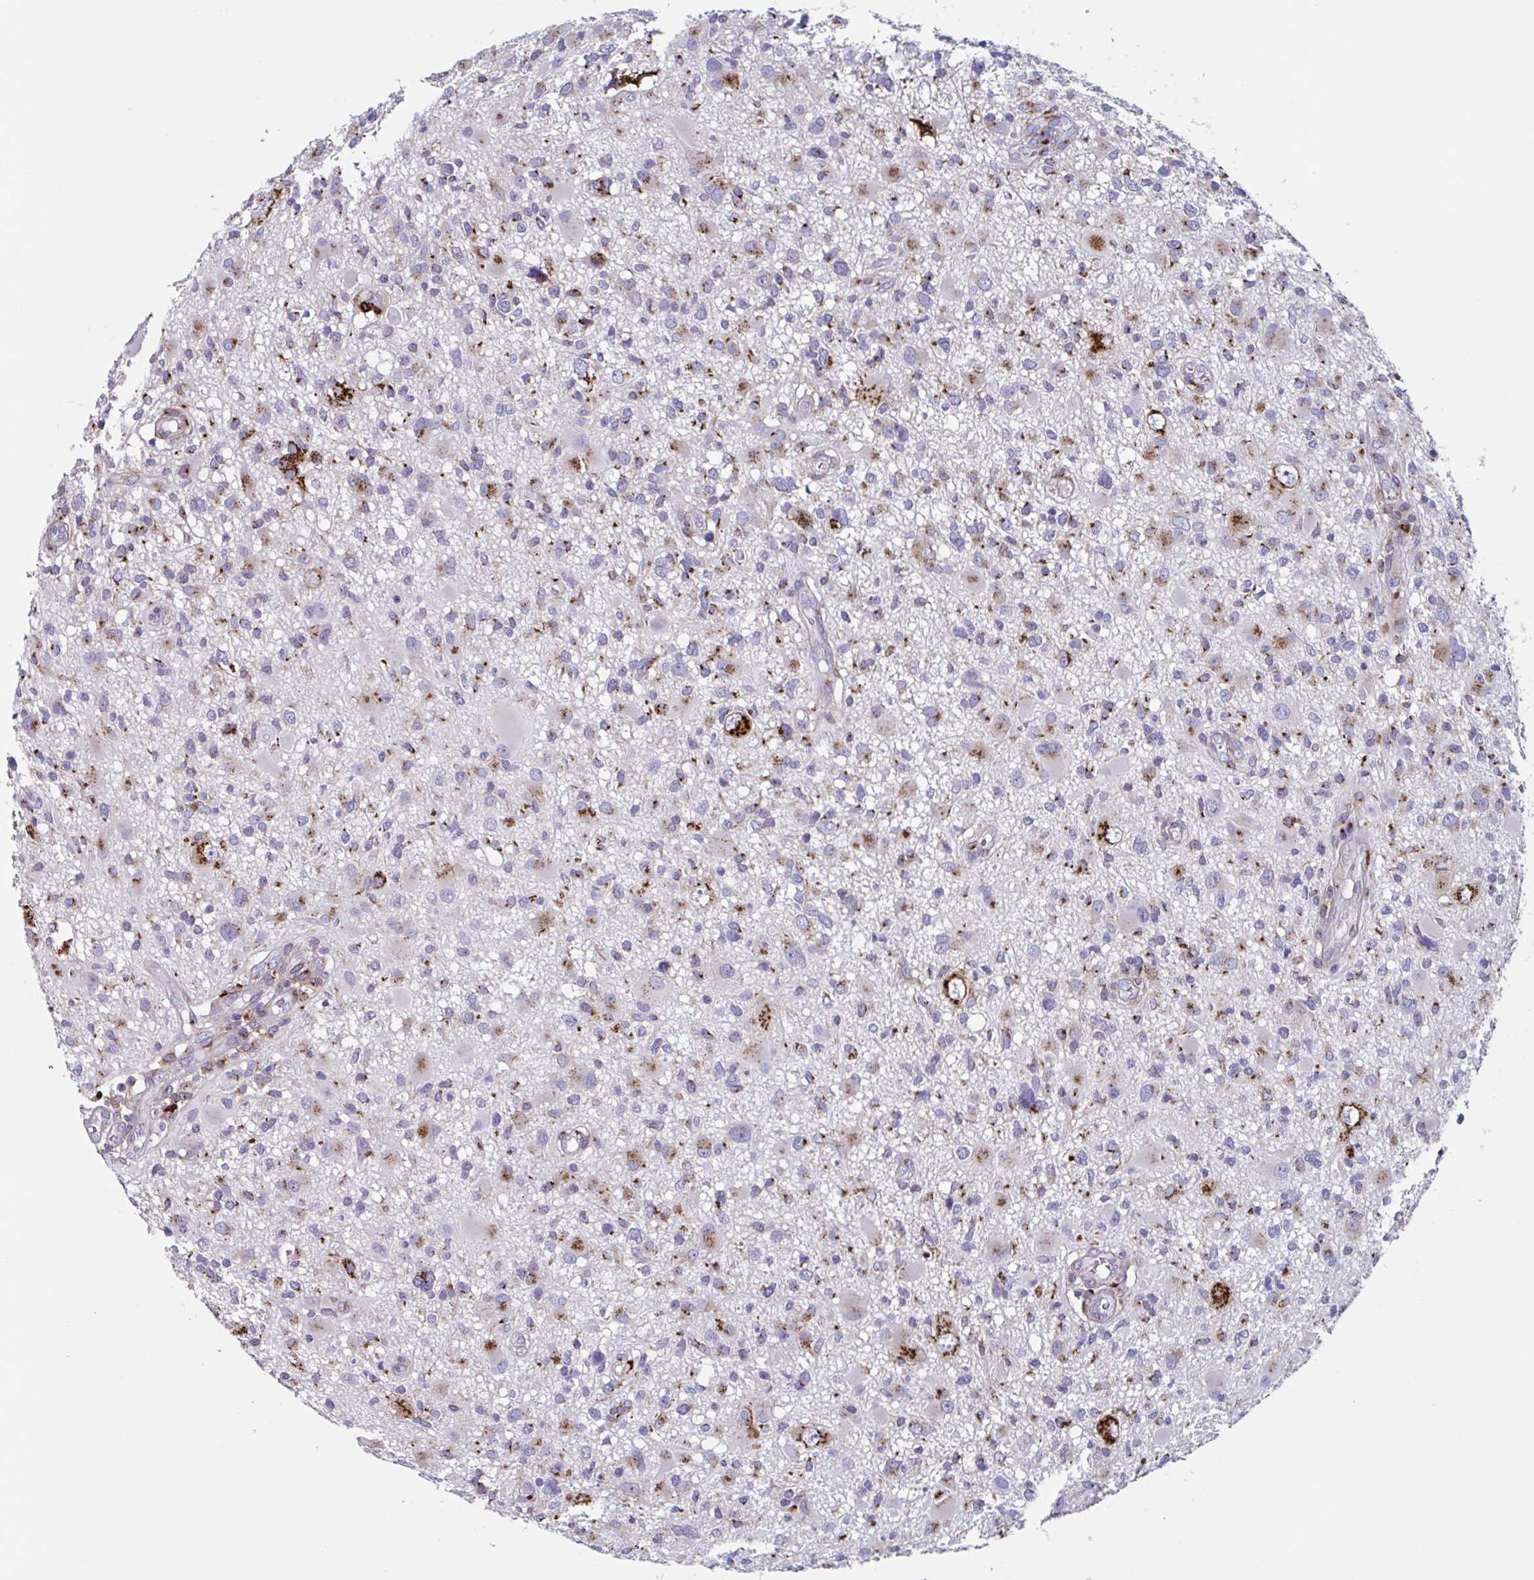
{"staining": {"intensity": "moderate", "quantity": "25%-75%", "location": "cytoplasmic/membranous"}, "tissue": "glioma", "cell_type": "Tumor cells", "image_type": "cancer", "snomed": [{"axis": "morphology", "description": "Glioma, malignant, High grade"}, {"axis": "topography", "description": "Brain"}], "caption": "Moderate cytoplasmic/membranous staining for a protein is appreciated in about 25%-75% of tumor cells of glioma using IHC.", "gene": "RFK", "patient": {"sex": "male", "age": 54}}